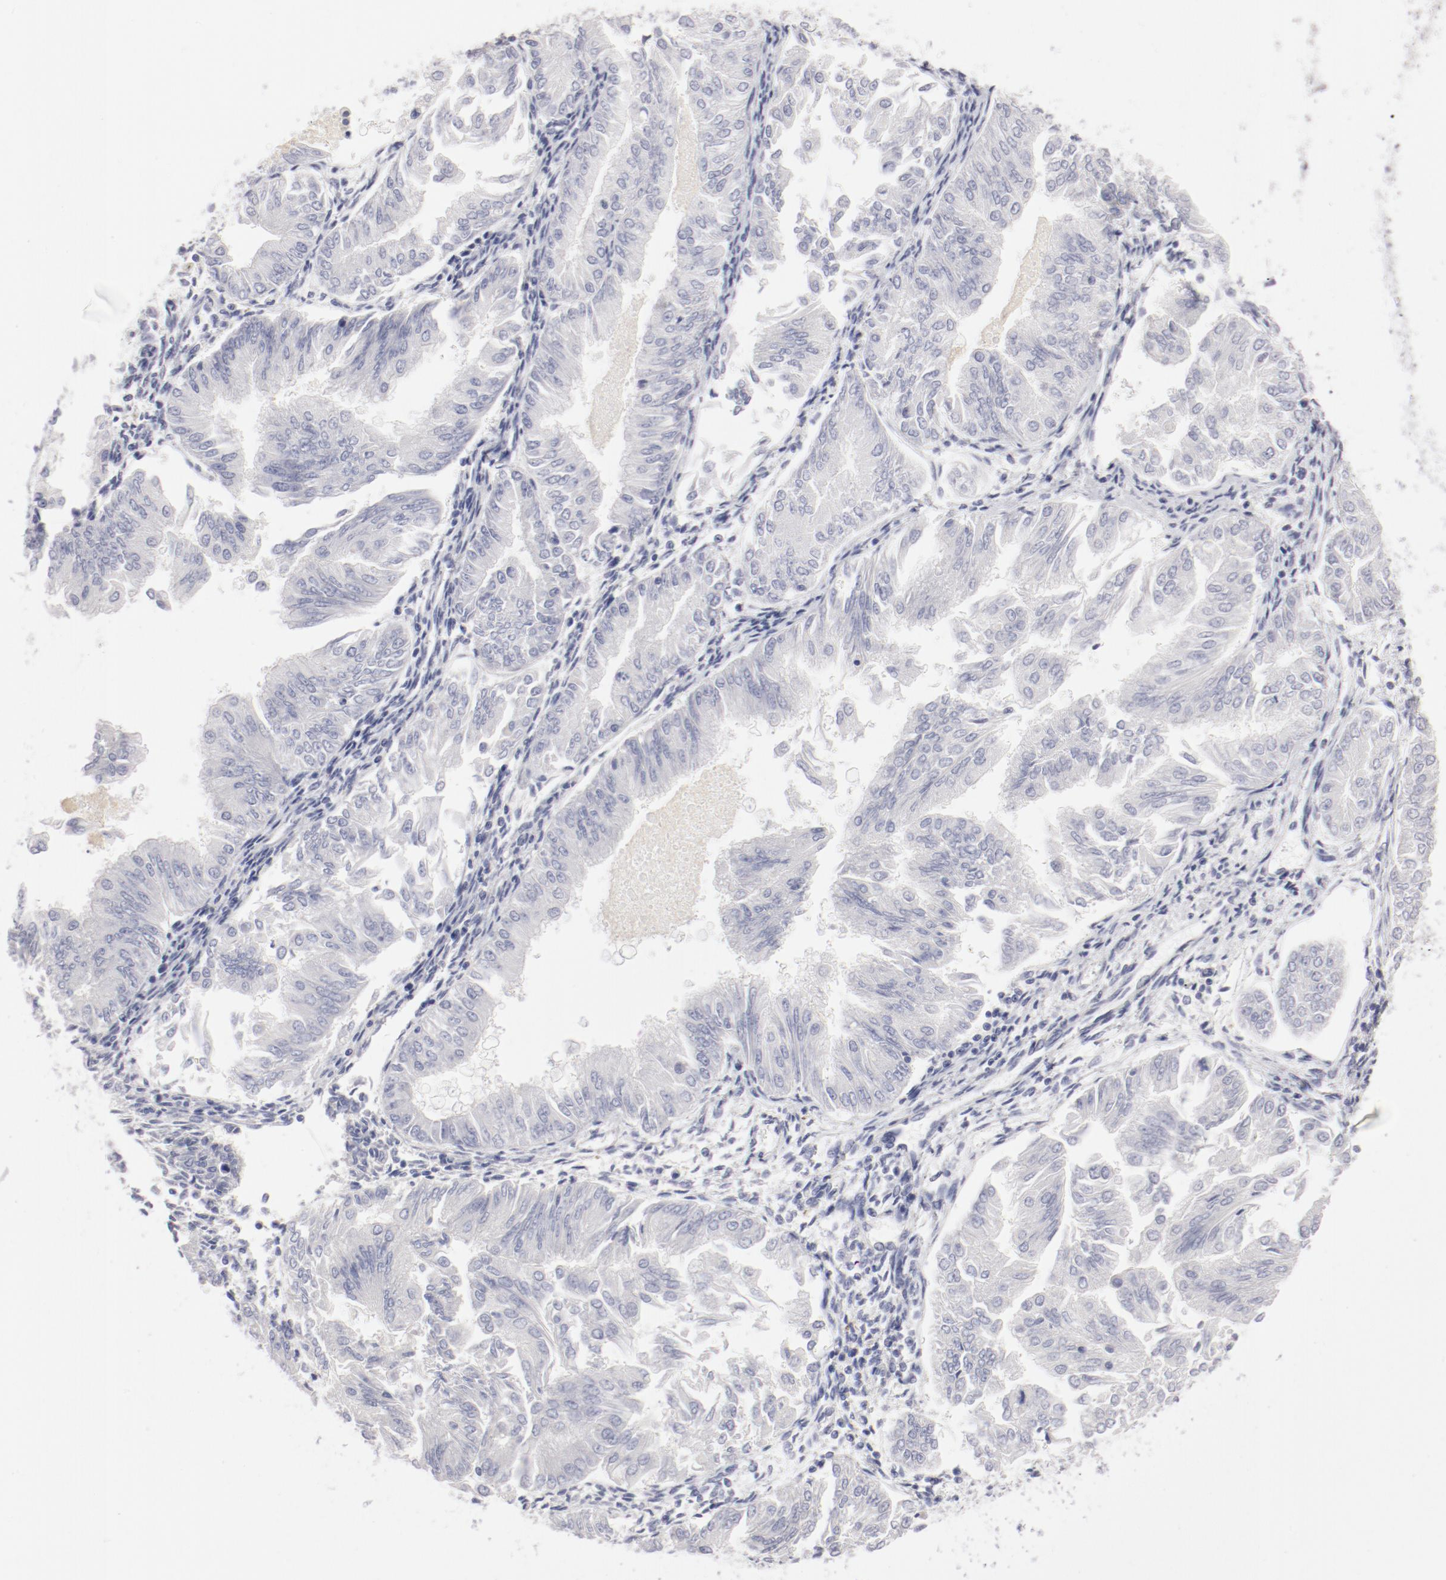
{"staining": {"intensity": "negative", "quantity": "none", "location": "none"}, "tissue": "endometrial cancer", "cell_type": "Tumor cells", "image_type": "cancer", "snomed": [{"axis": "morphology", "description": "Adenocarcinoma, NOS"}, {"axis": "topography", "description": "Endometrium"}], "caption": "Protein analysis of adenocarcinoma (endometrial) demonstrates no significant positivity in tumor cells.", "gene": "LAX1", "patient": {"sex": "female", "age": 53}}